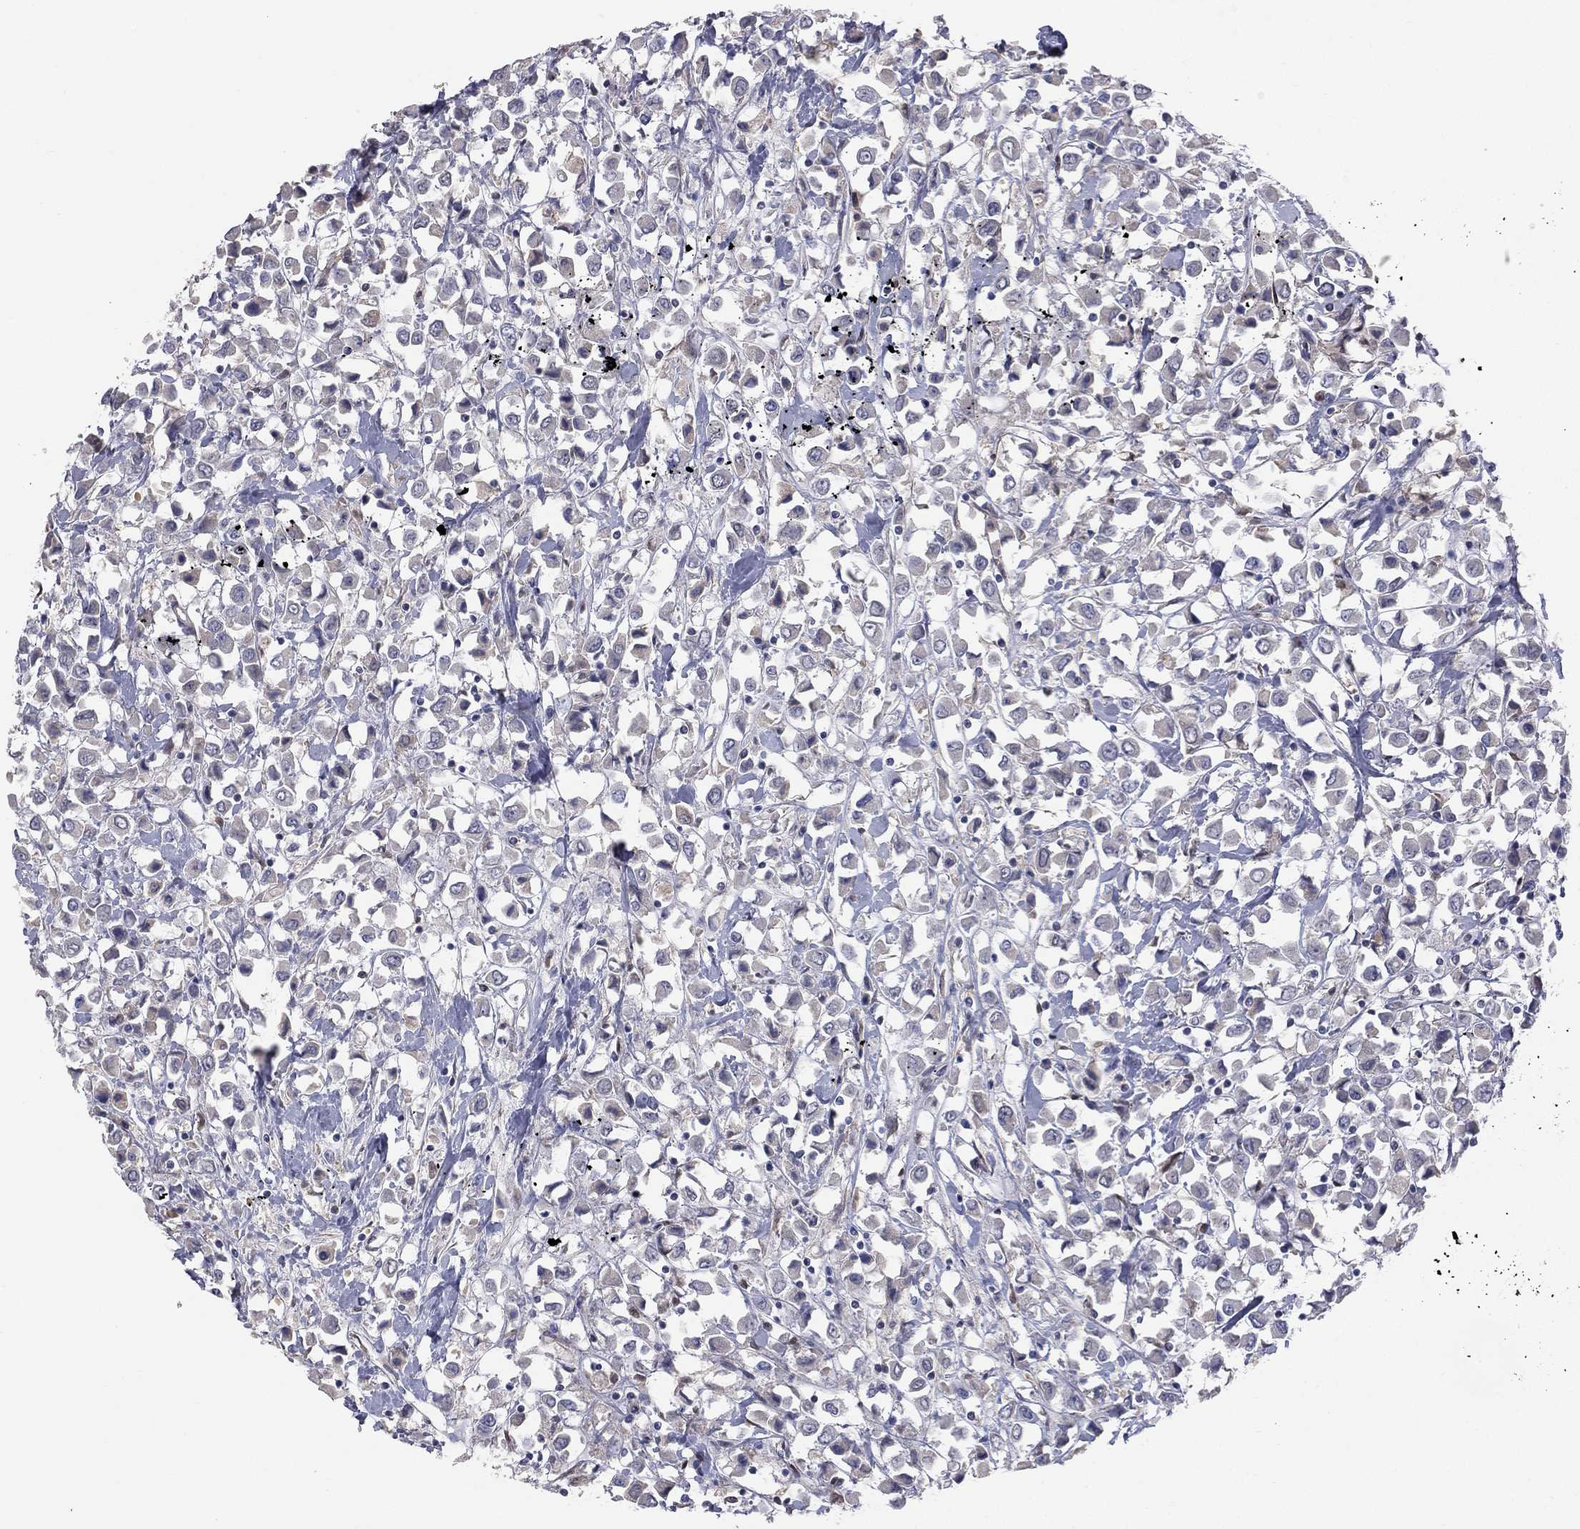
{"staining": {"intensity": "negative", "quantity": "none", "location": "none"}, "tissue": "breast cancer", "cell_type": "Tumor cells", "image_type": "cancer", "snomed": [{"axis": "morphology", "description": "Duct carcinoma"}, {"axis": "topography", "description": "Breast"}], "caption": "This is a photomicrograph of immunohistochemistry staining of intraductal carcinoma (breast), which shows no expression in tumor cells. (Brightfield microscopy of DAB immunohistochemistry at high magnification).", "gene": "DMKN", "patient": {"sex": "female", "age": 61}}